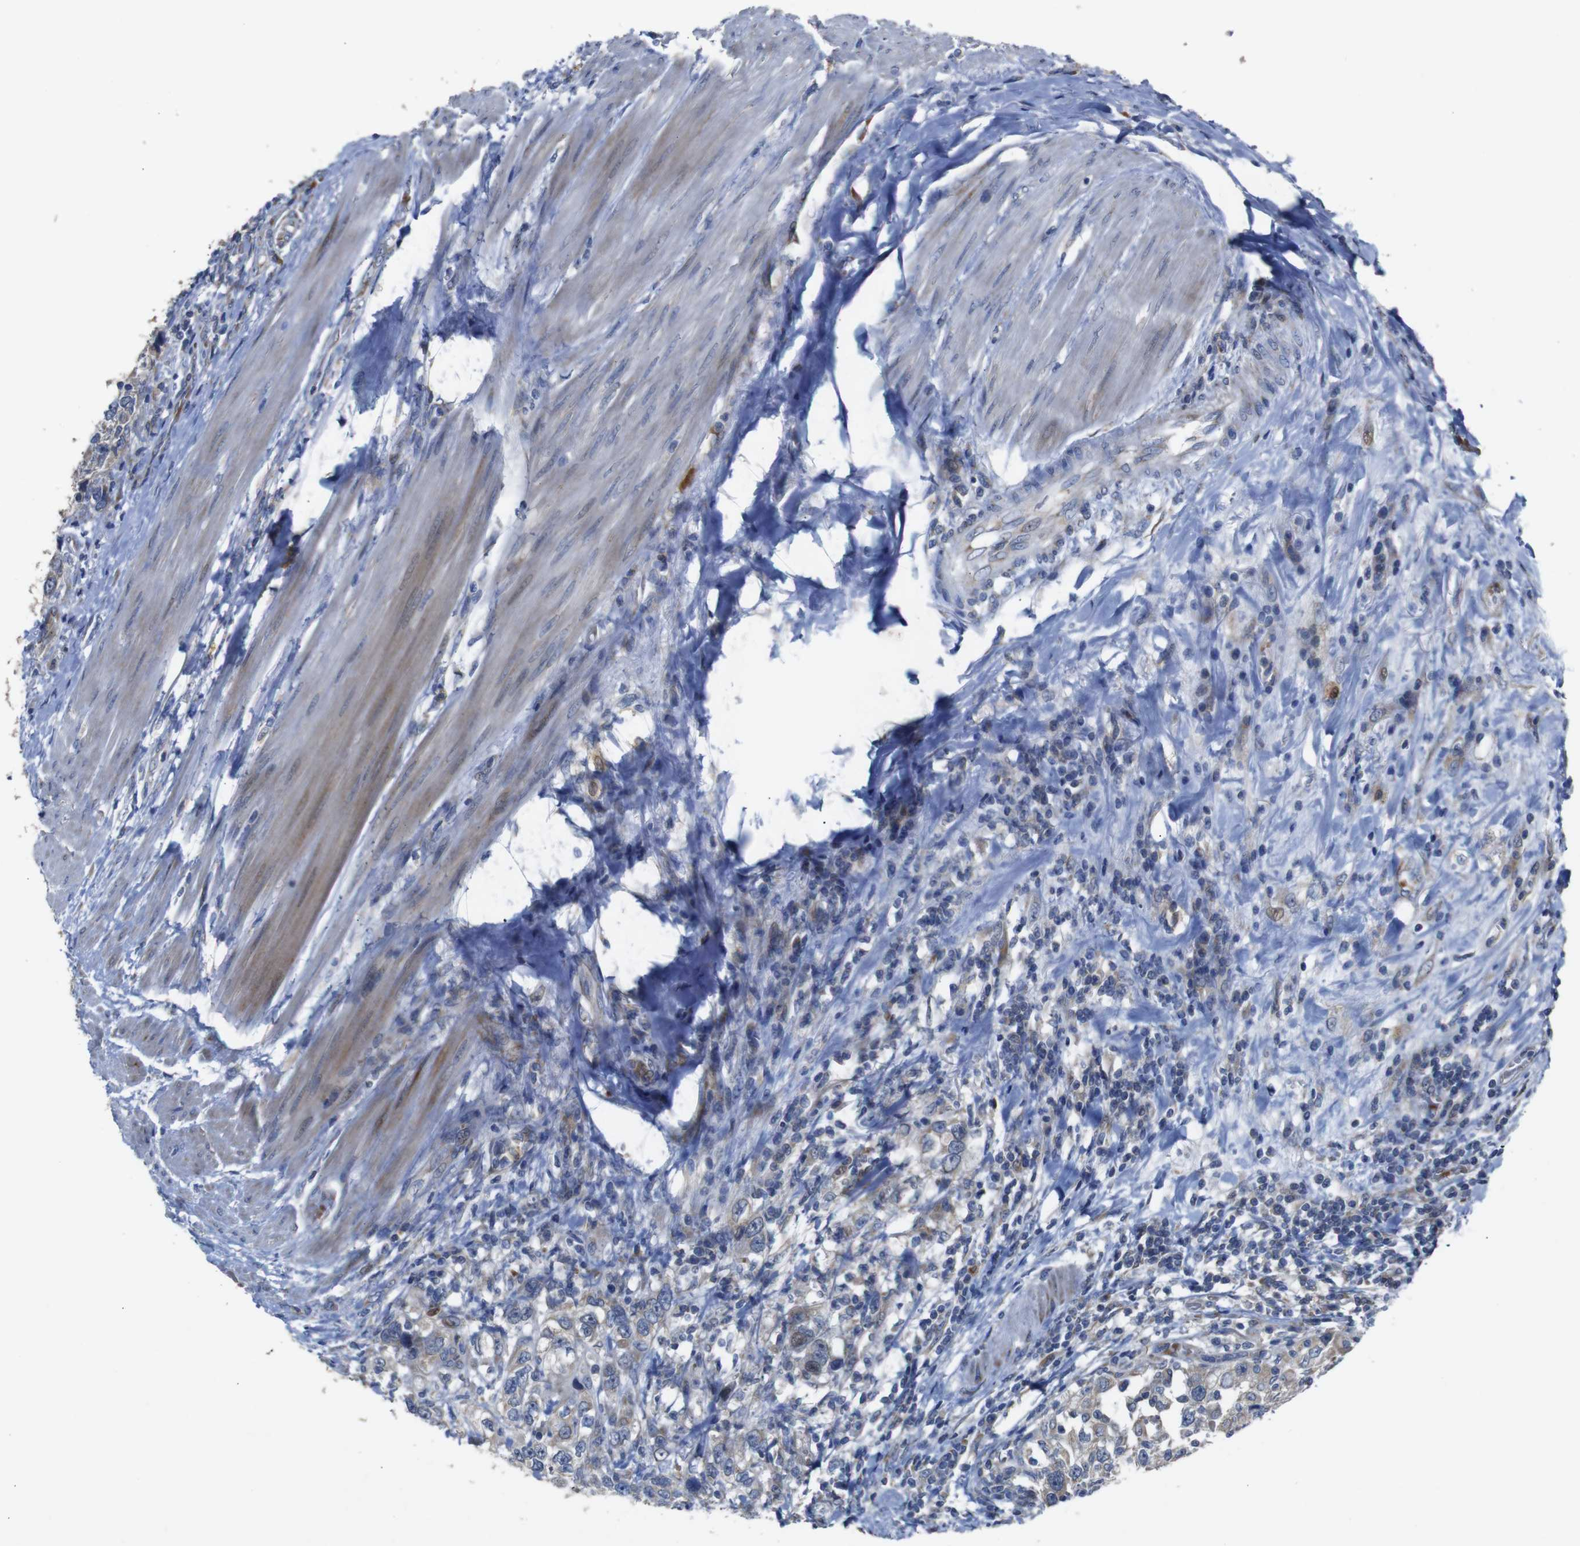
{"staining": {"intensity": "moderate", "quantity": "25%-75%", "location": "cytoplasmic/membranous"}, "tissue": "urothelial cancer", "cell_type": "Tumor cells", "image_type": "cancer", "snomed": [{"axis": "morphology", "description": "Urothelial carcinoma, High grade"}, {"axis": "topography", "description": "Urinary bladder"}], "caption": "This is an image of immunohistochemistry (IHC) staining of high-grade urothelial carcinoma, which shows moderate positivity in the cytoplasmic/membranous of tumor cells.", "gene": "CHST10", "patient": {"sex": "female", "age": 80}}